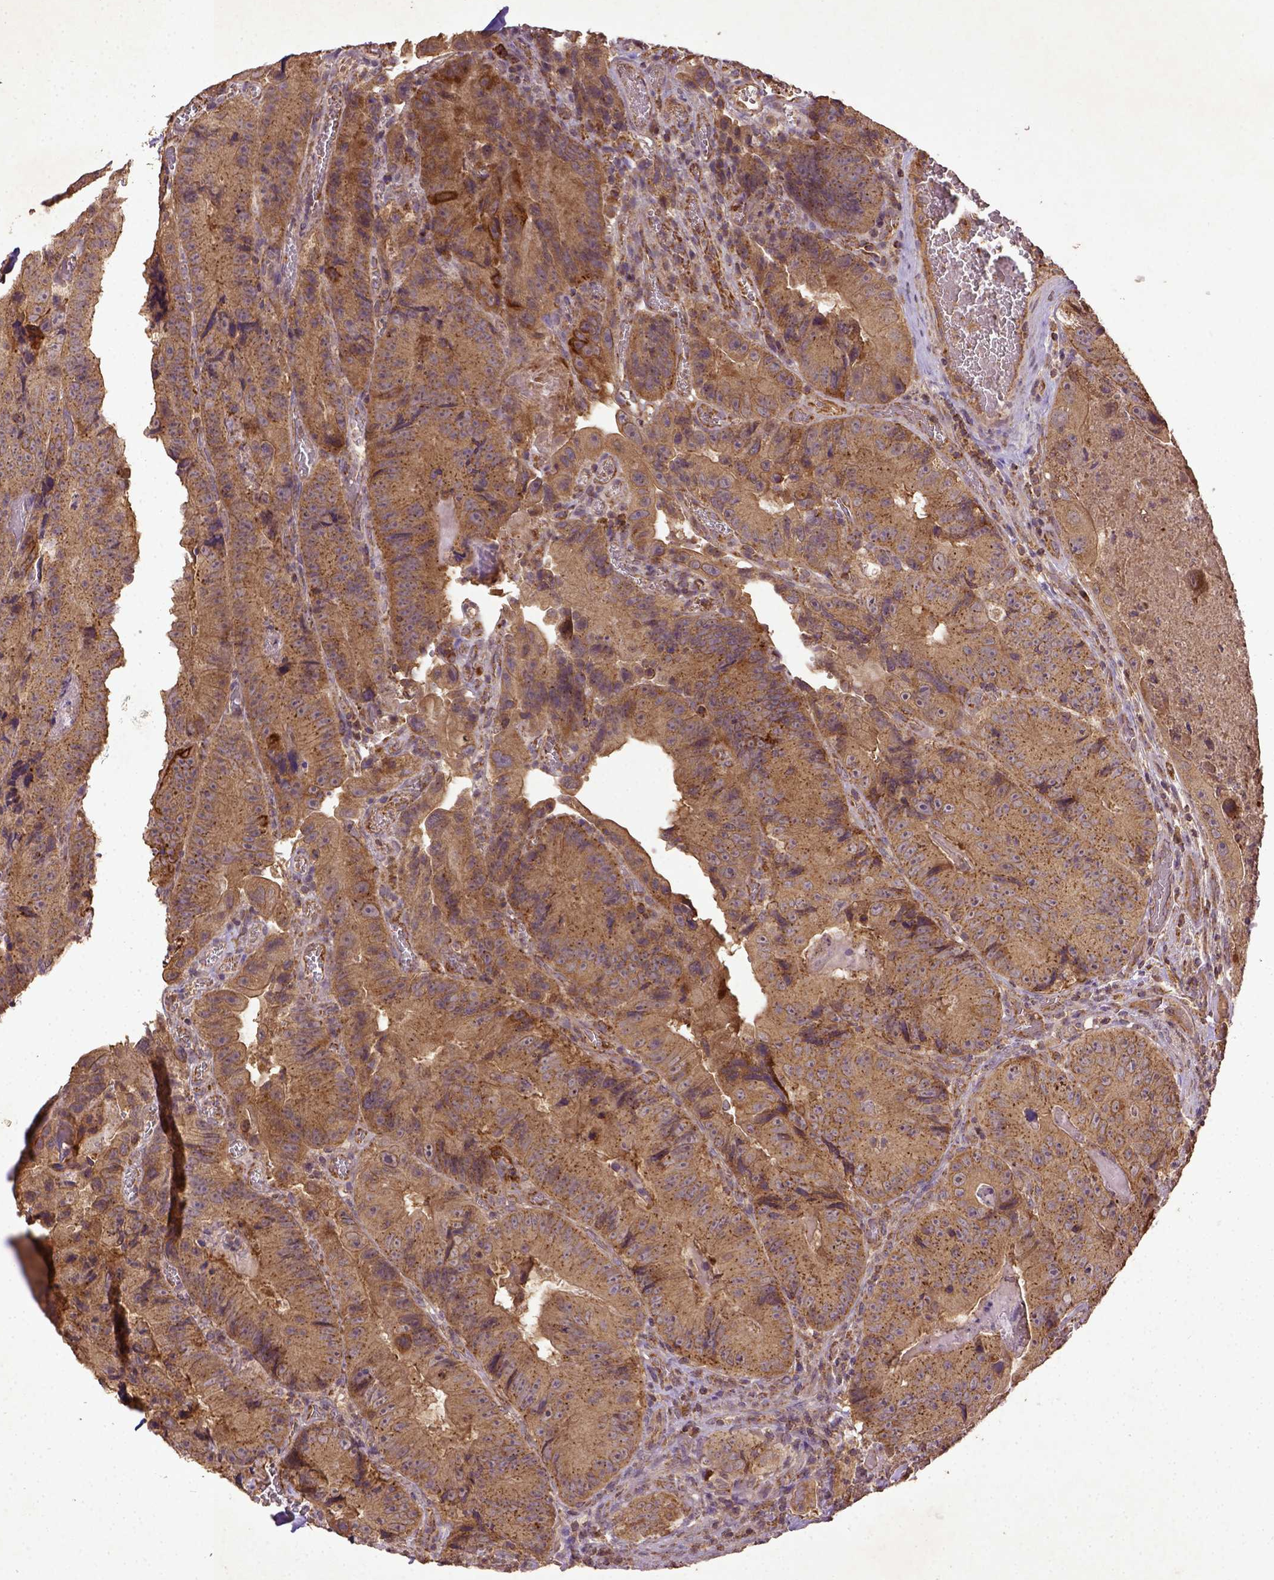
{"staining": {"intensity": "moderate", "quantity": ">75%", "location": "cytoplasmic/membranous"}, "tissue": "colorectal cancer", "cell_type": "Tumor cells", "image_type": "cancer", "snomed": [{"axis": "morphology", "description": "Adenocarcinoma, NOS"}, {"axis": "topography", "description": "Colon"}], "caption": "High-power microscopy captured an immunohistochemistry histopathology image of colorectal cancer, revealing moderate cytoplasmic/membranous staining in about >75% of tumor cells.", "gene": "MT-CO1", "patient": {"sex": "female", "age": 86}}